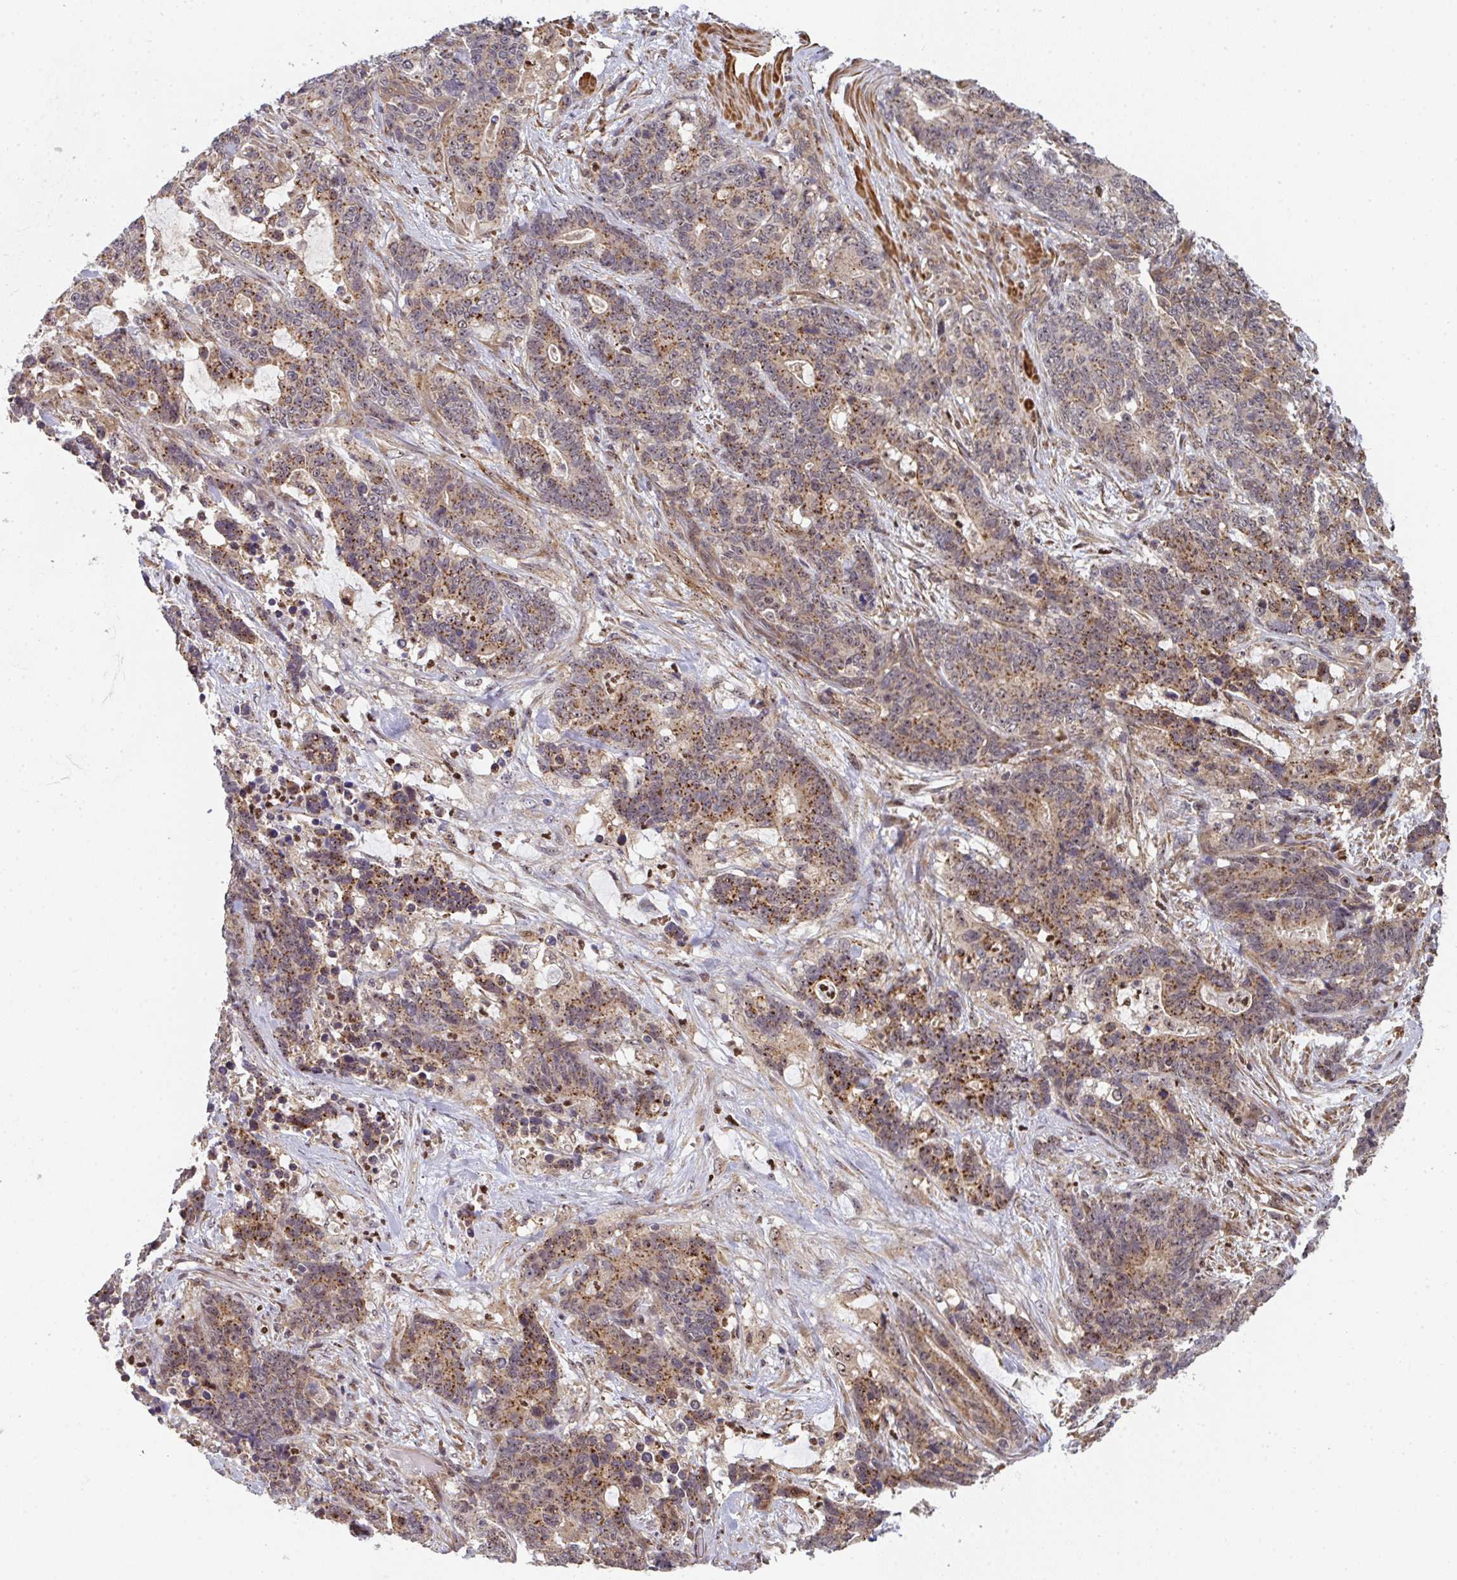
{"staining": {"intensity": "moderate", "quantity": ">75%", "location": "cytoplasmic/membranous"}, "tissue": "stomach cancer", "cell_type": "Tumor cells", "image_type": "cancer", "snomed": [{"axis": "morphology", "description": "Normal tissue, NOS"}, {"axis": "morphology", "description": "Adenocarcinoma, NOS"}, {"axis": "topography", "description": "Stomach"}], "caption": "The photomicrograph reveals immunohistochemical staining of stomach adenocarcinoma. There is moderate cytoplasmic/membranous staining is appreciated in approximately >75% of tumor cells.", "gene": "SIMC1", "patient": {"sex": "female", "age": 64}}